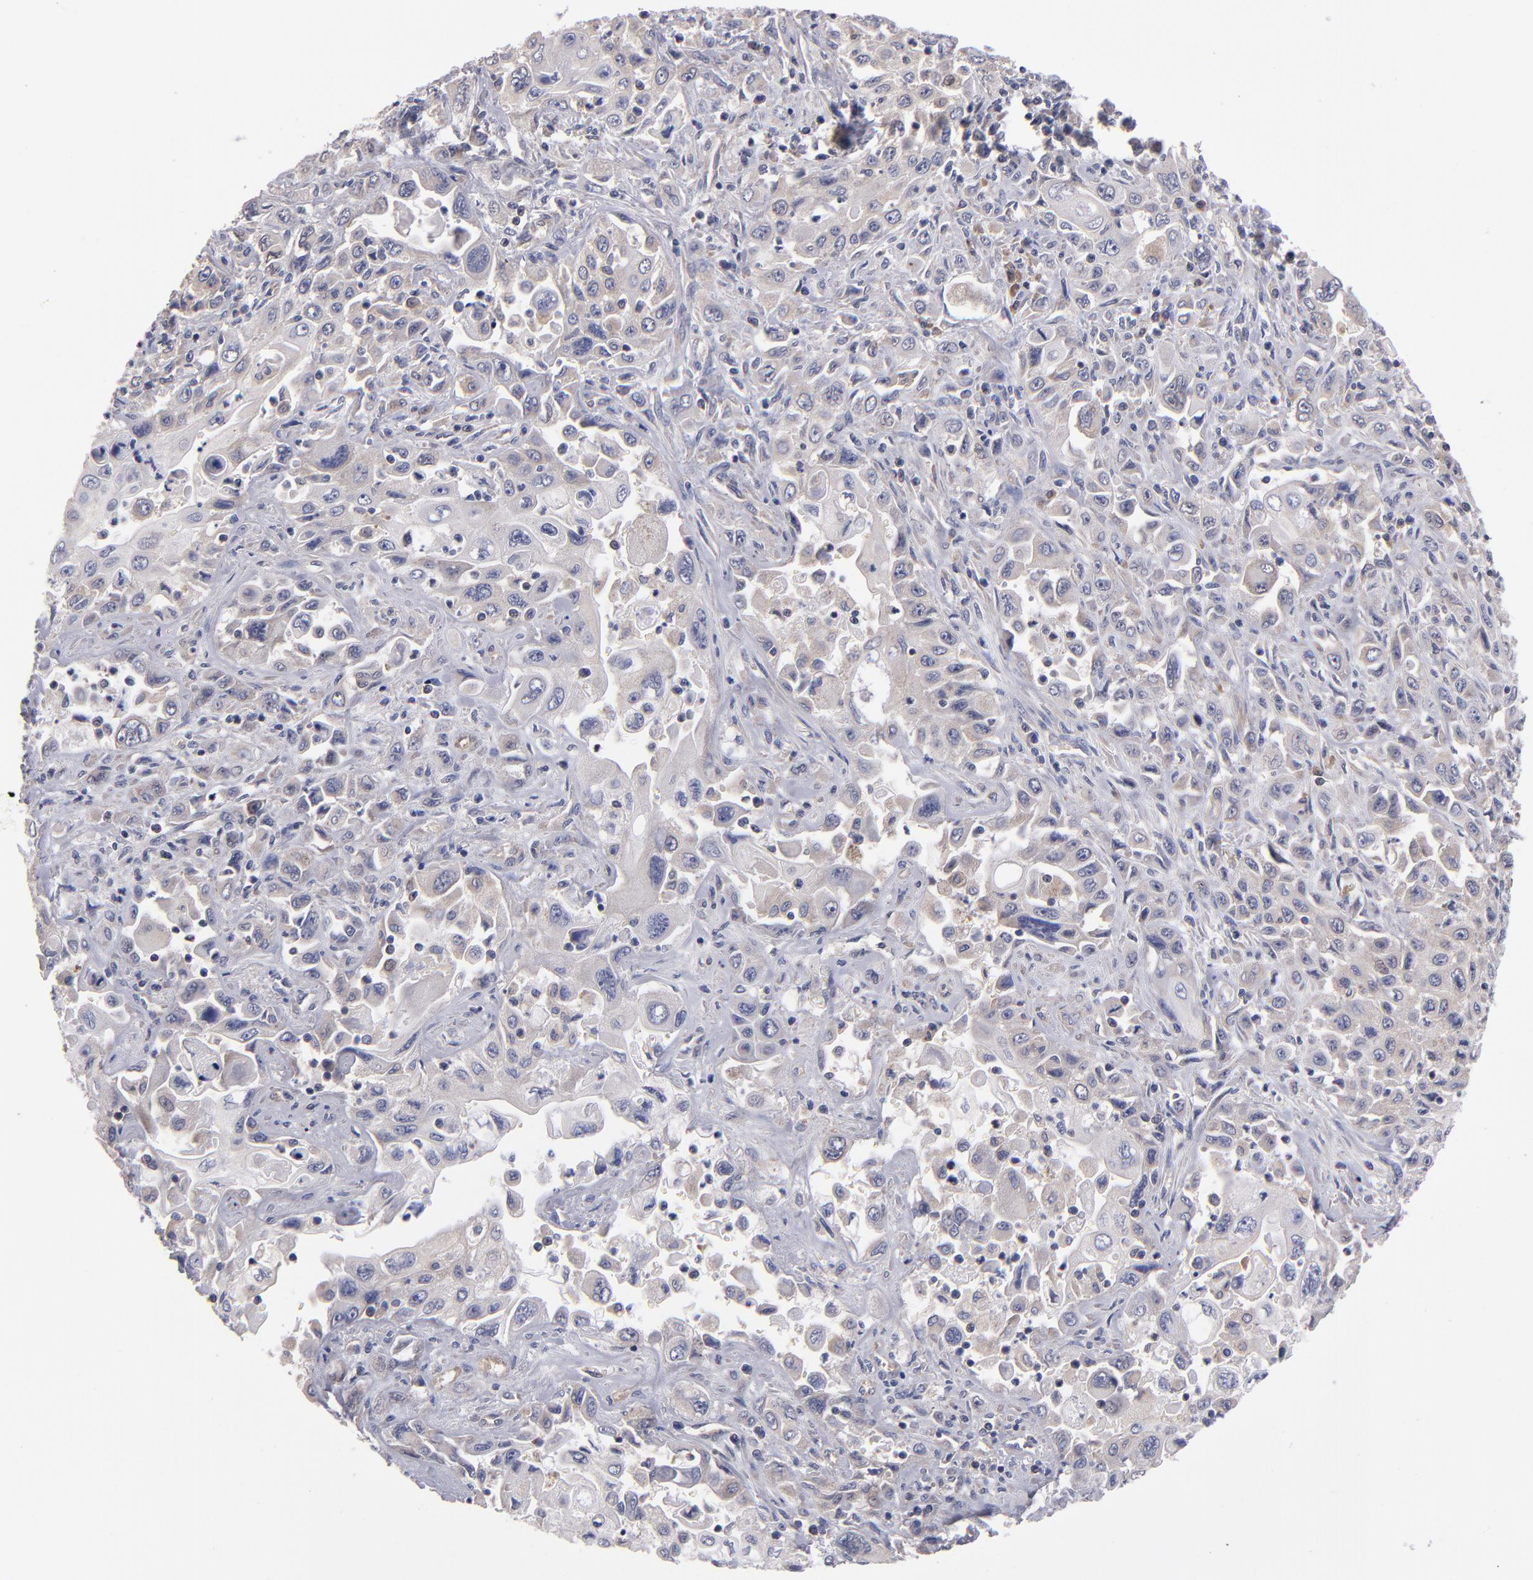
{"staining": {"intensity": "weak", "quantity": "25%-75%", "location": "cytoplasmic/membranous"}, "tissue": "pancreatic cancer", "cell_type": "Tumor cells", "image_type": "cancer", "snomed": [{"axis": "morphology", "description": "Adenocarcinoma, NOS"}, {"axis": "topography", "description": "Pancreas"}], "caption": "Immunohistochemical staining of human pancreatic adenocarcinoma reveals low levels of weak cytoplasmic/membranous staining in approximately 25%-75% of tumor cells. (DAB IHC with brightfield microscopy, high magnification).", "gene": "EIF3L", "patient": {"sex": "male", "age": 70}}